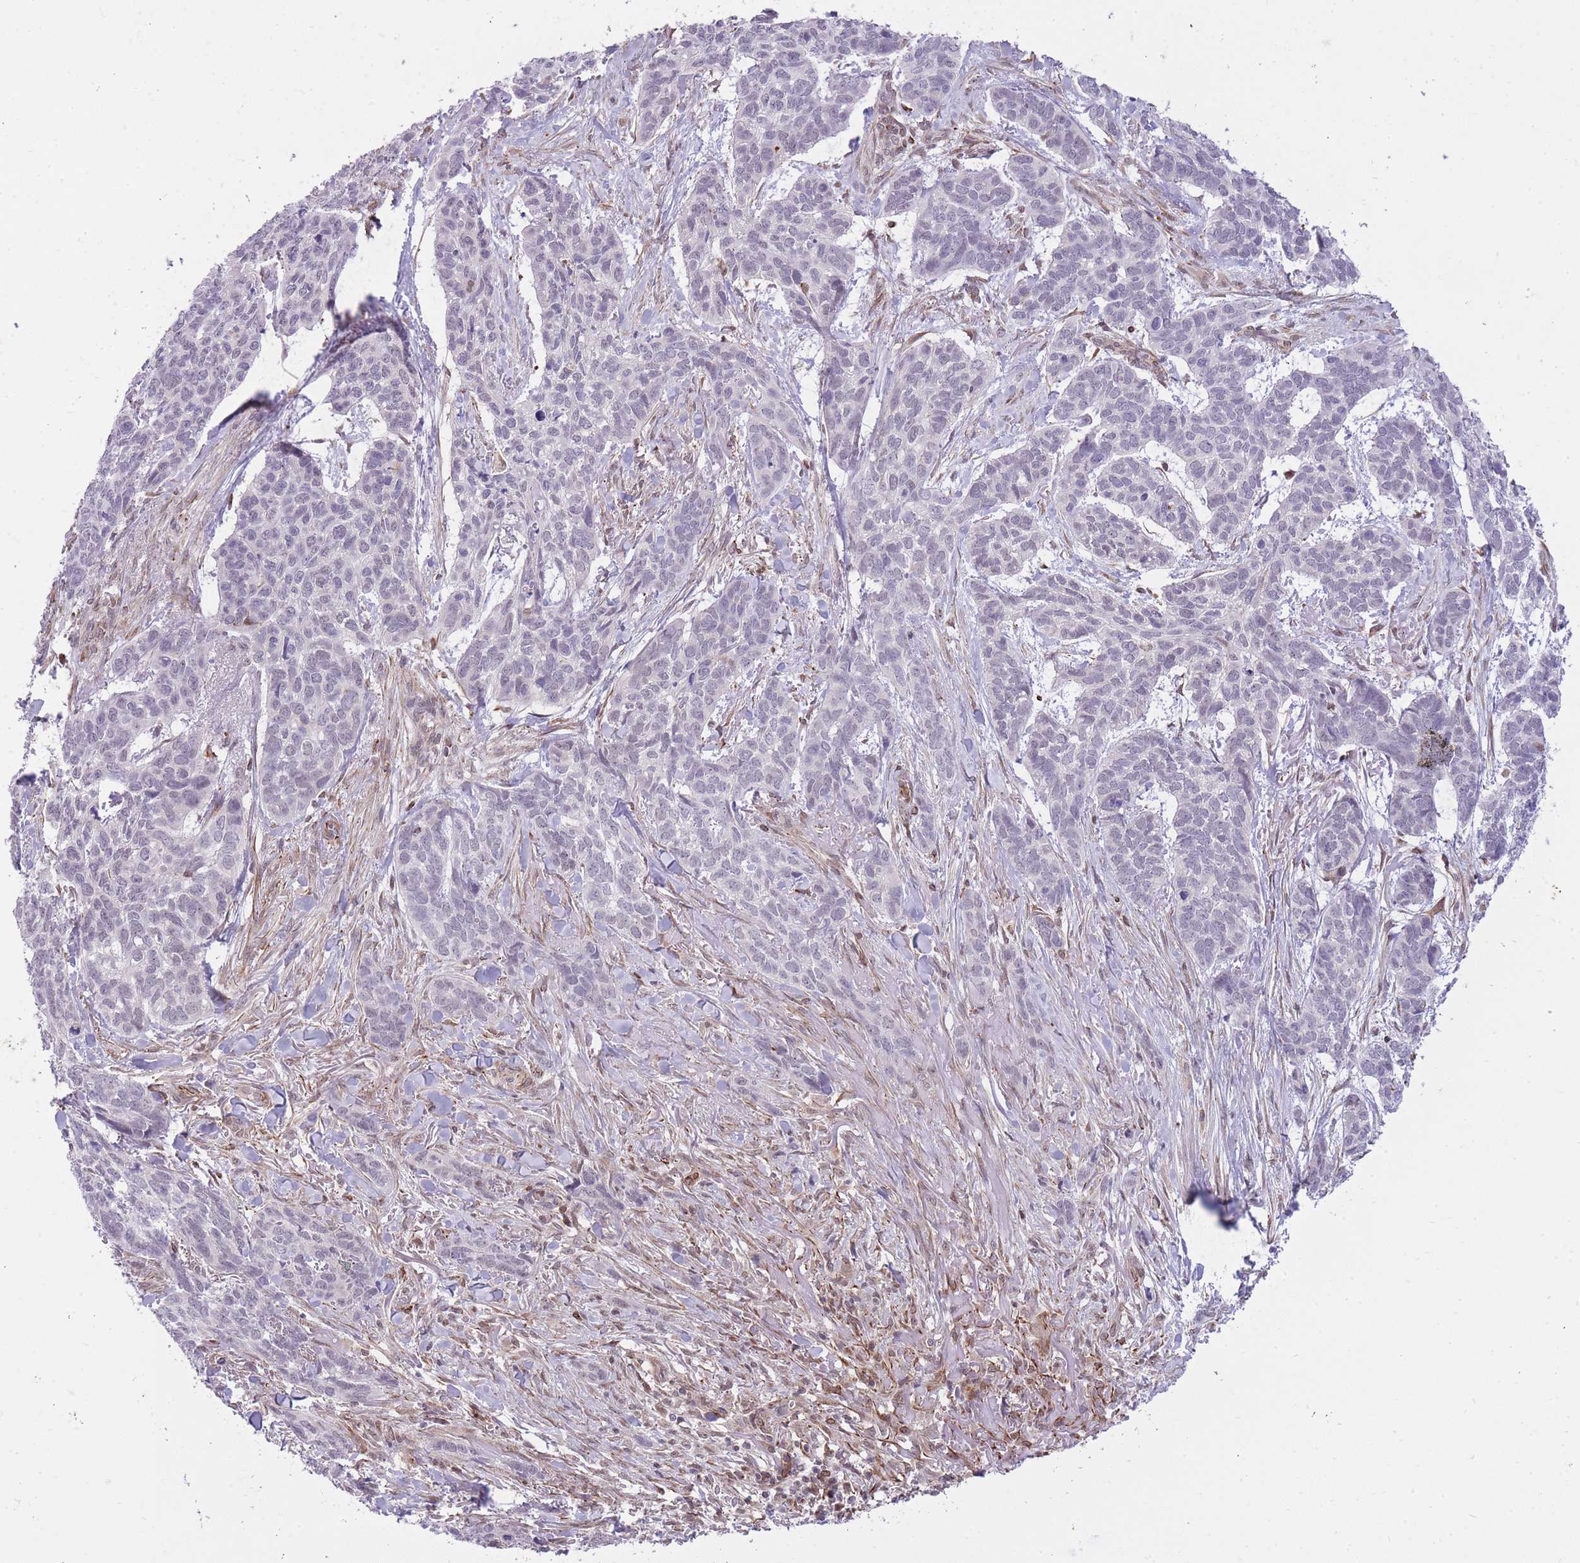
{"staining": {"intensity": "negative", "quantity": "none", "location": "none"}, "tissue": "skin cancer", "cell_type": "Tumor cells", "image_type": "cancer", "snomed": [{"axis": "morphology", "description": "Basal cell carcinoma"}, {"axis": "topography", "description": "Skin"}], "caption": "Human skin cancer (basal cell carcinoma) stained for a protein using IHC shows no positivity in tumor cells.", "gene": "ELL", "patient": {"sex": "male", "age": 86}}